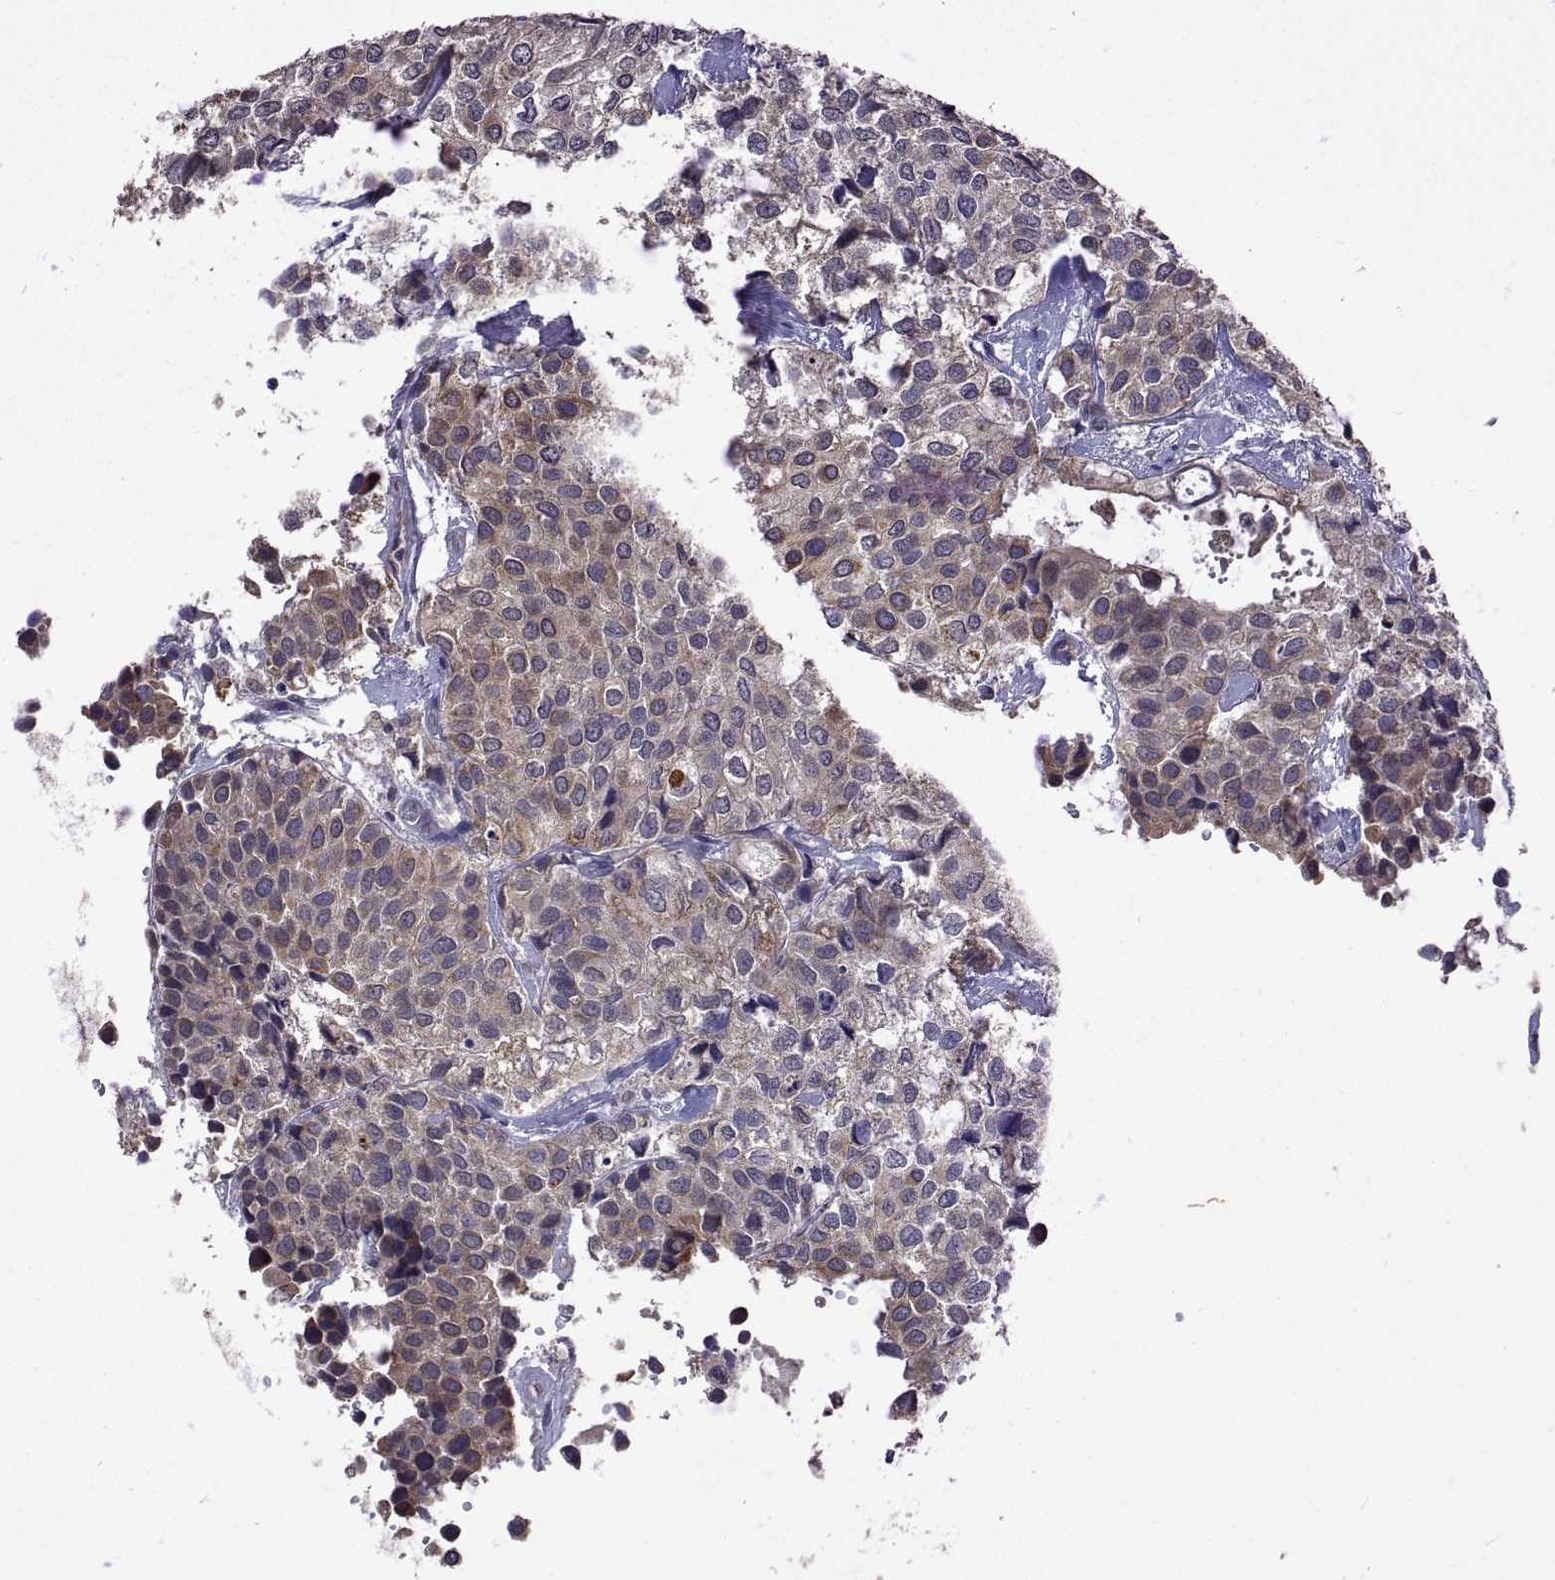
{"staining": {"intensity": "moderate", "quantity": "<25%", "location": "cytoplasmic/membranous"}, "tissue": "urothelial cancer", "cell_type": "Tumor cells", "image_type": "cancer", "snomed": [{"axis": "morphology", "description": "Urothelial carcinoma, High grade"}, {"axis": "topography", "description": "Urinary bladder"}], "caption": "Urothelial cancer stained with a protein marker demonstrates moderate staining in tumor cells.", "gene": "LAMA1", "patient": {"sex": "male", "age": 73}}